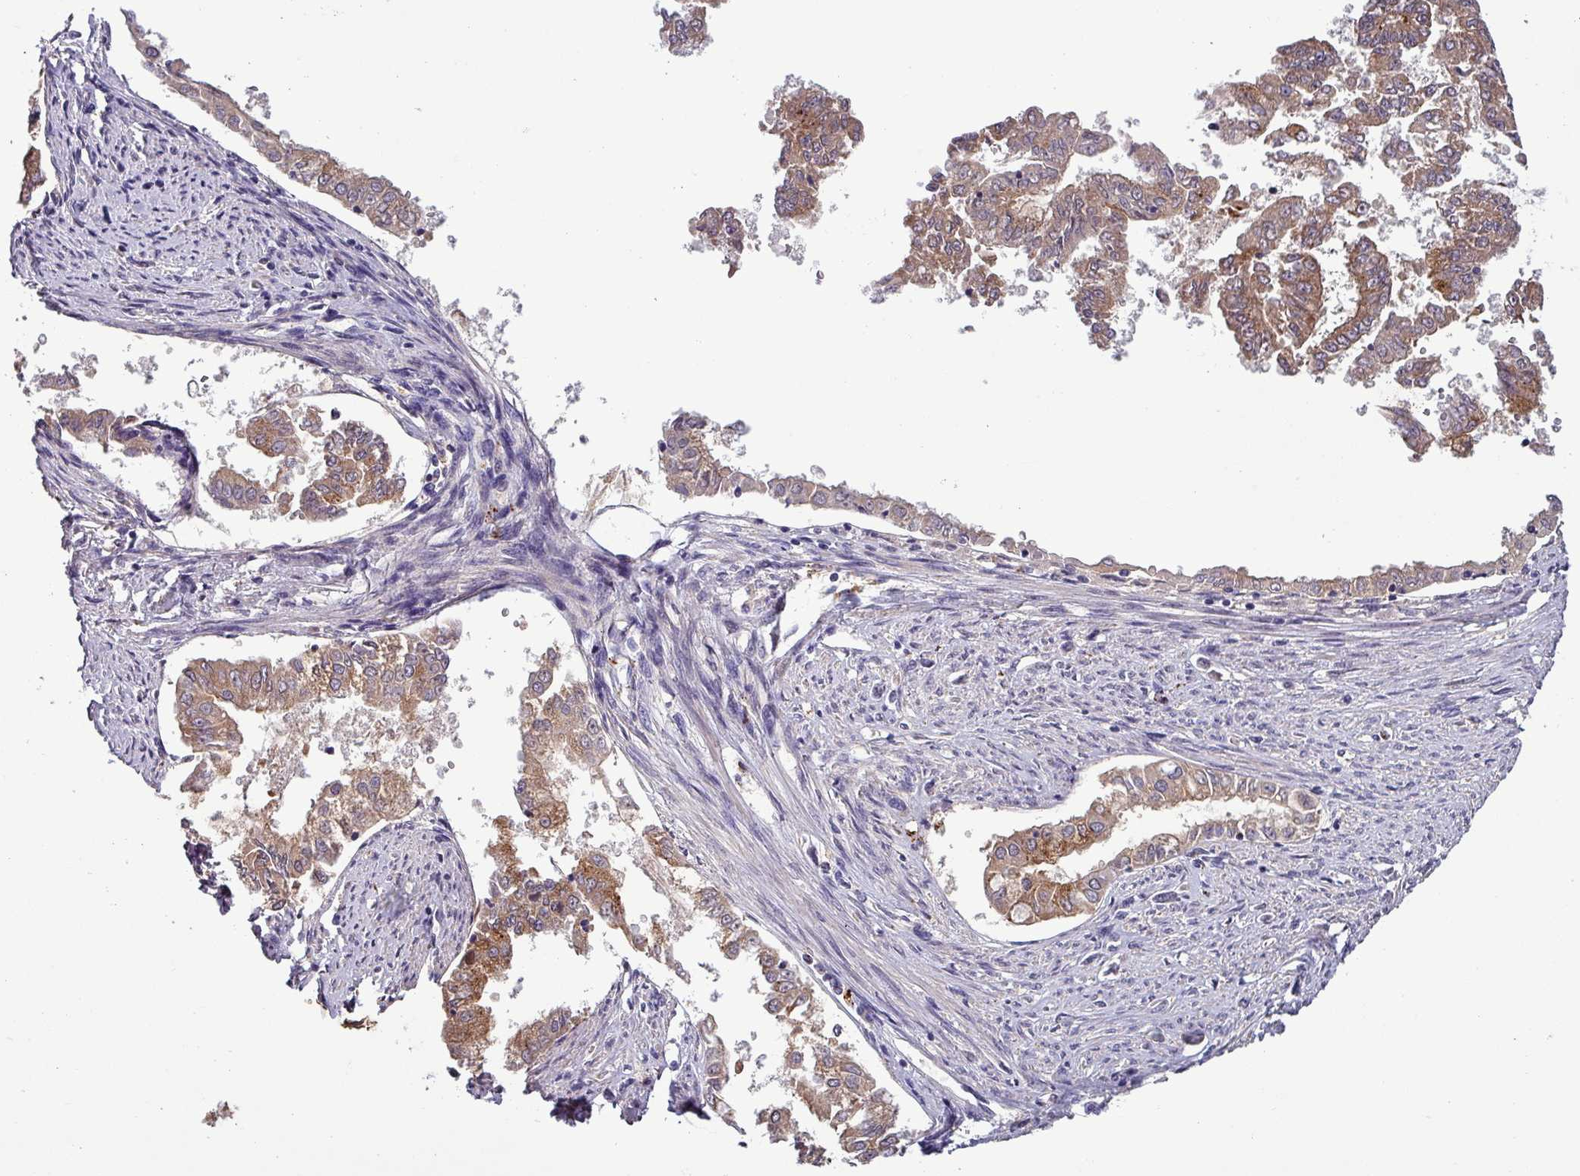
{"staining": {"intensity": "moderate", "quantity": ">75%", "location": "cytoplasmic/membranous"}, "tissue": "endometrial cancer", "cell_type": "Tumor cells", "image_type": "cancer", "snomed": [{"axis": "morphology", "description": "Adenocarcinoma, NOS"}, {"axis": "topography", "description": "Endometrium"}], "caption": "High-magnification brightfield microscopy of endometrial cancer (adenocarcinoma) stained with DAB (brown) and counterstained with hematoxylin (blue). tumor cells exhibit moderate cytoplasmic/membranous positivity is present in about>75% of cells.", "gene": "PUS1", "patient": {"sex": "female", "age": 76}}